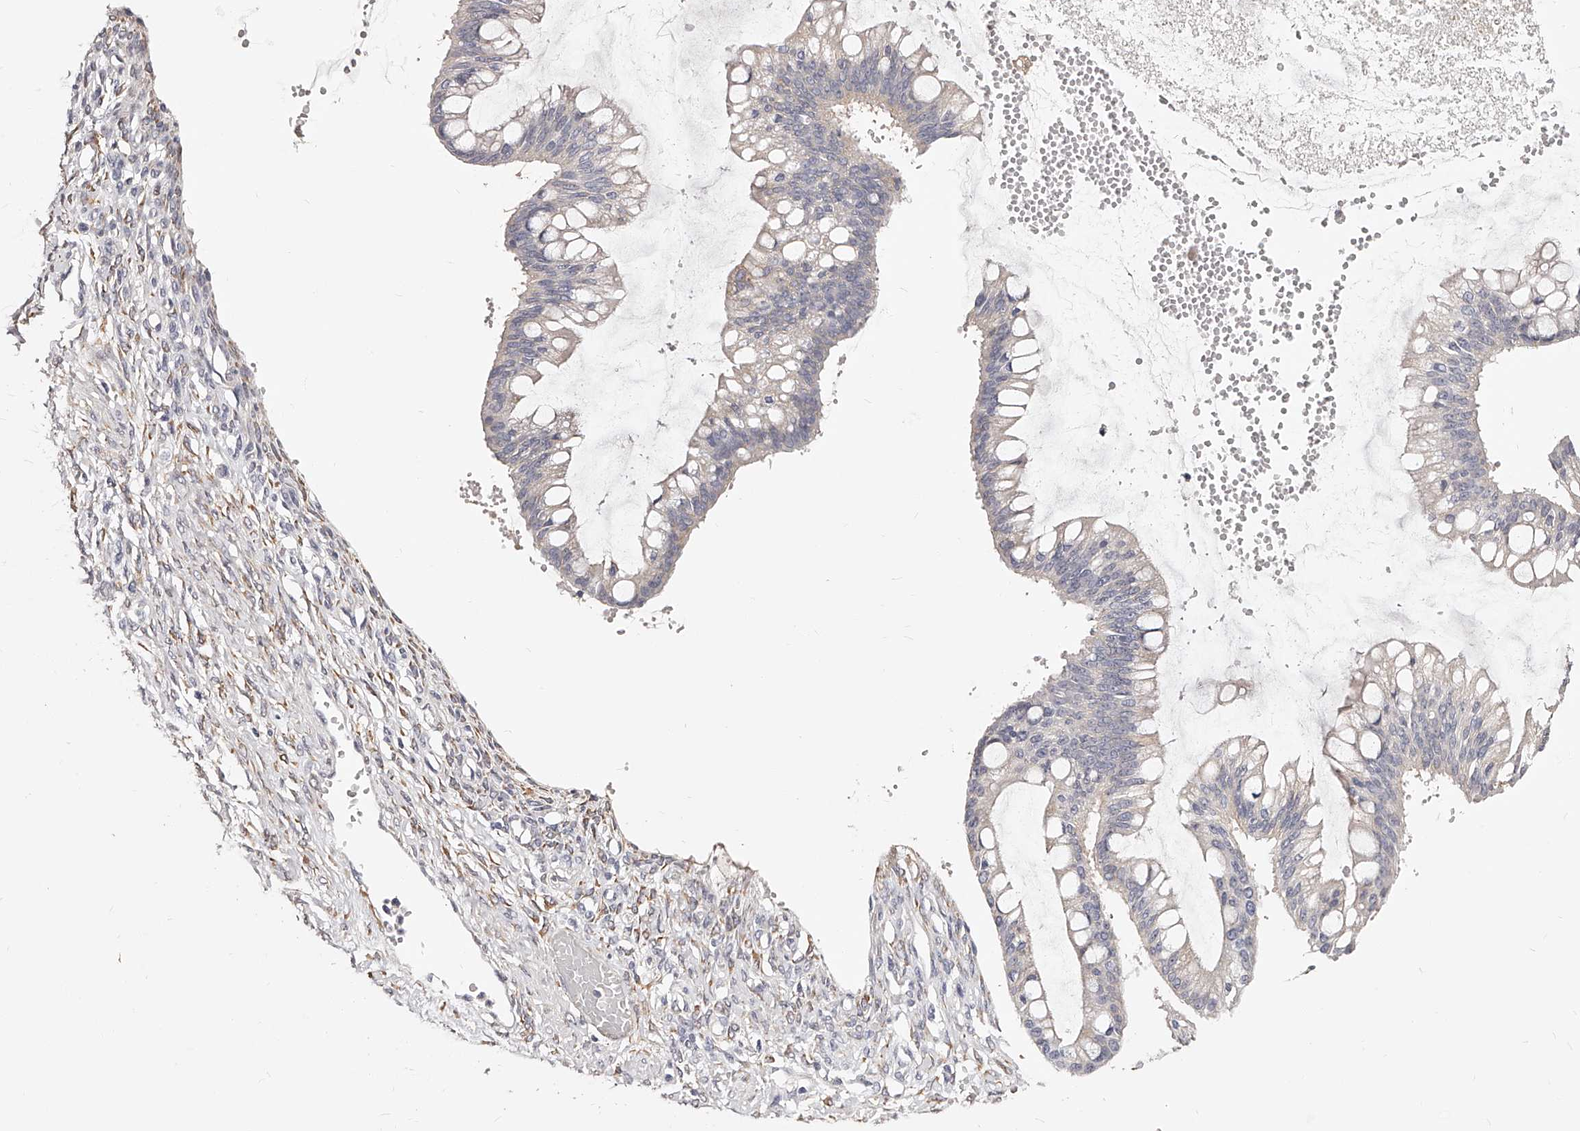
{"staining": {"intensity": "negative", "quantity": "none", "location": "none"}, "tissue": "ovarian cancer", "cell_type": "Tumor cells", "image_type": "cancer", "snomed": [{"axis": "morphology", "description": "Cystadenocarcinoma, mucinous, NOS"}, {"axis": "topography", "description": "Ovary"}], "caption": "Protein analysis of ovarian cancer (mucinous cystadenocarcinoma) shows no significant positivity in tumor cells.", "gene": "CD82", "patient": {"sex": "female", "age": 73}}